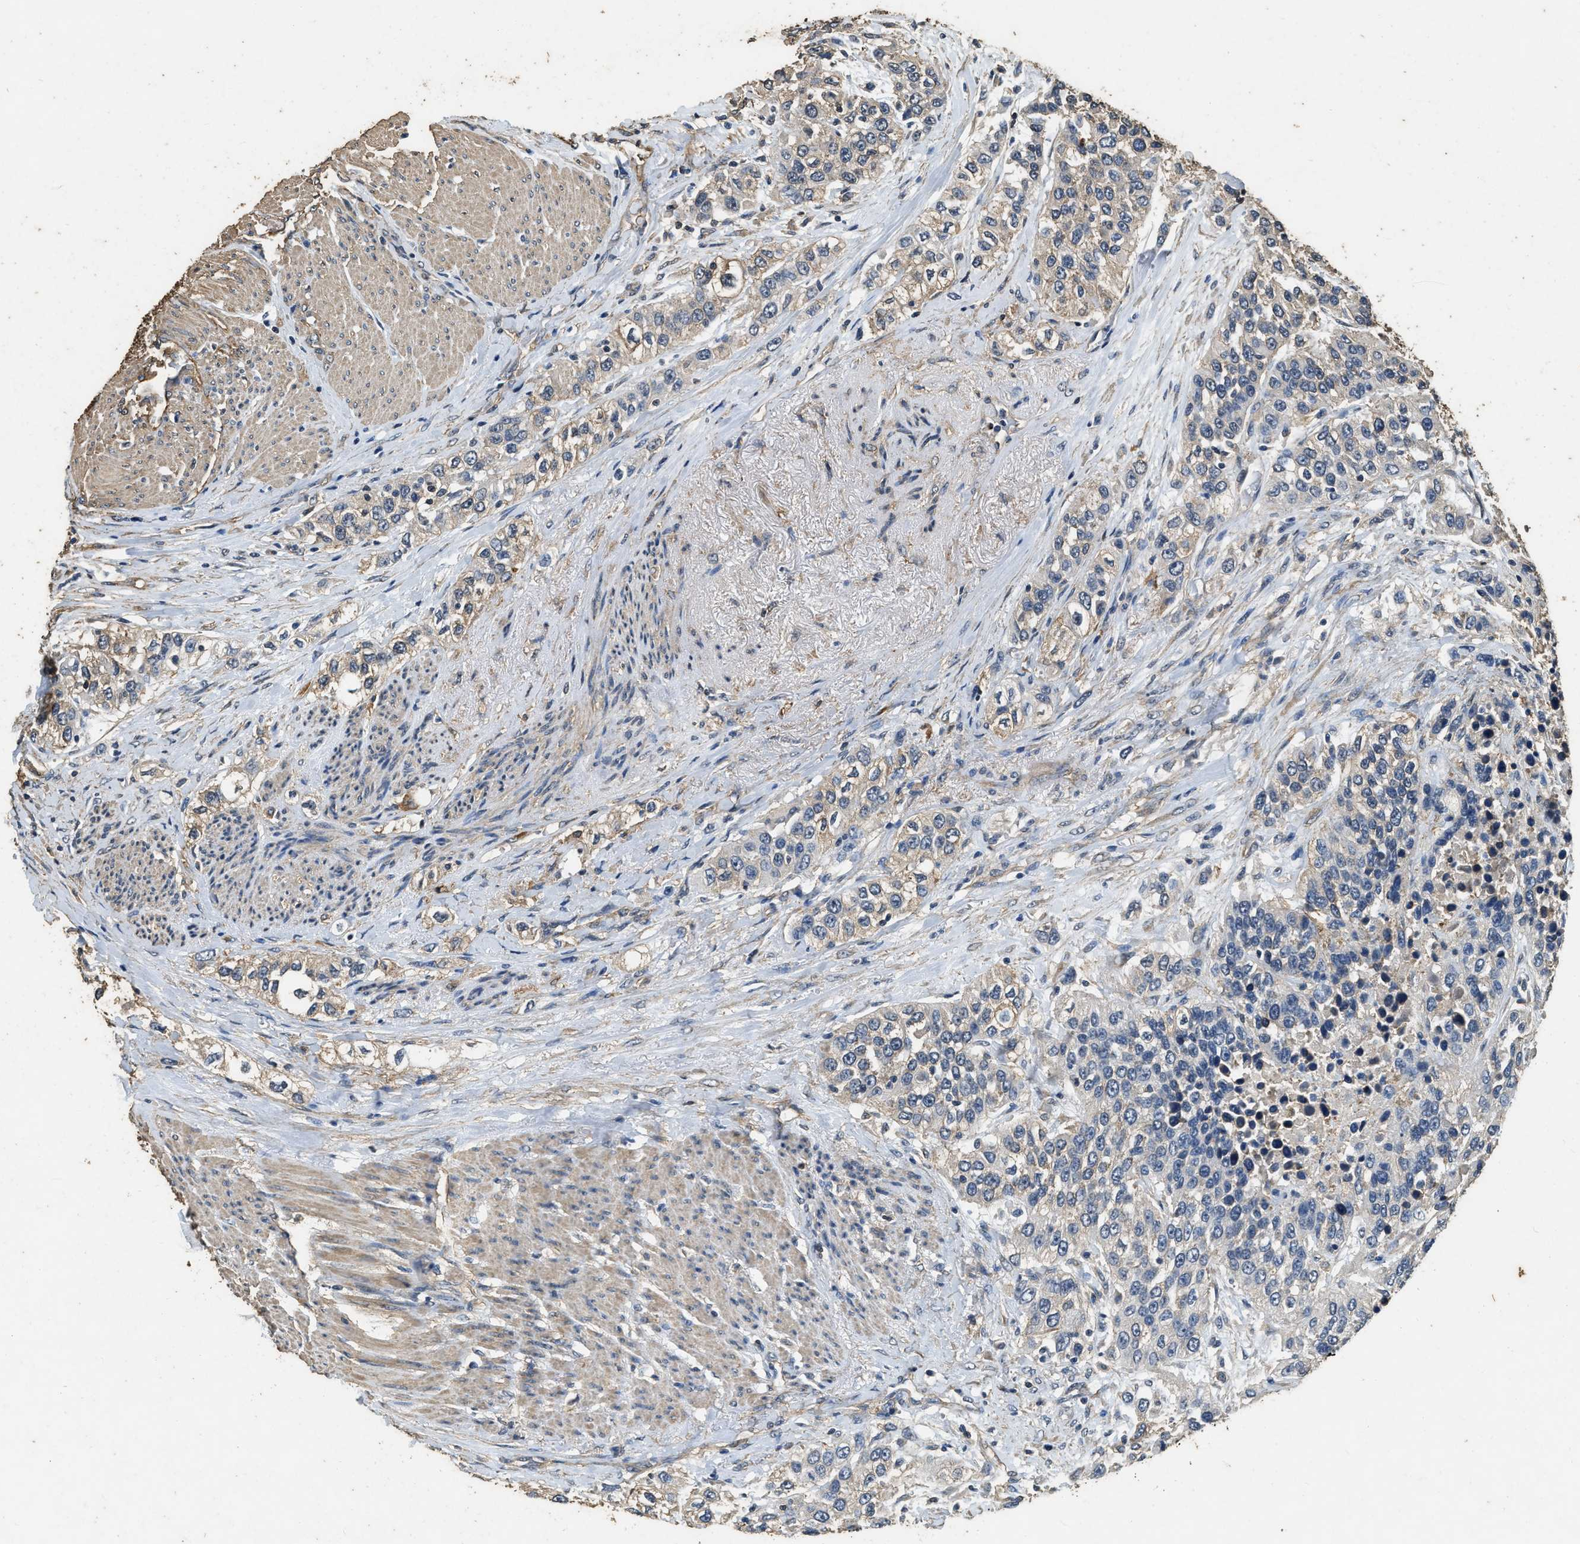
{"staining": {"intensity": "weak", "quantity": "<25%", "location": "cytoplasmic/membranous"}, "tissue": "urothelial cancer", "cell_type": "Tumor cells", "image_type": "cancer", "snomed": [{"axis": "morphology", "description": "Urothelial carcinoma, High grade"}, {"axis": "topography", "description": "Urinary bladder"}], "caption": "DAB immunohistochemical staining of urothelial cancer demonstrates no significant staining in tumor cells. The staining was performed using DAB (3,3'-diaminobenzidine) to visualize the protein expression in brown, while the nuclei were stained in blue with hematoxylin (Magnification: 20x).", "gene": "MIB1", "patient": {"sex": "female", "age": 80}}